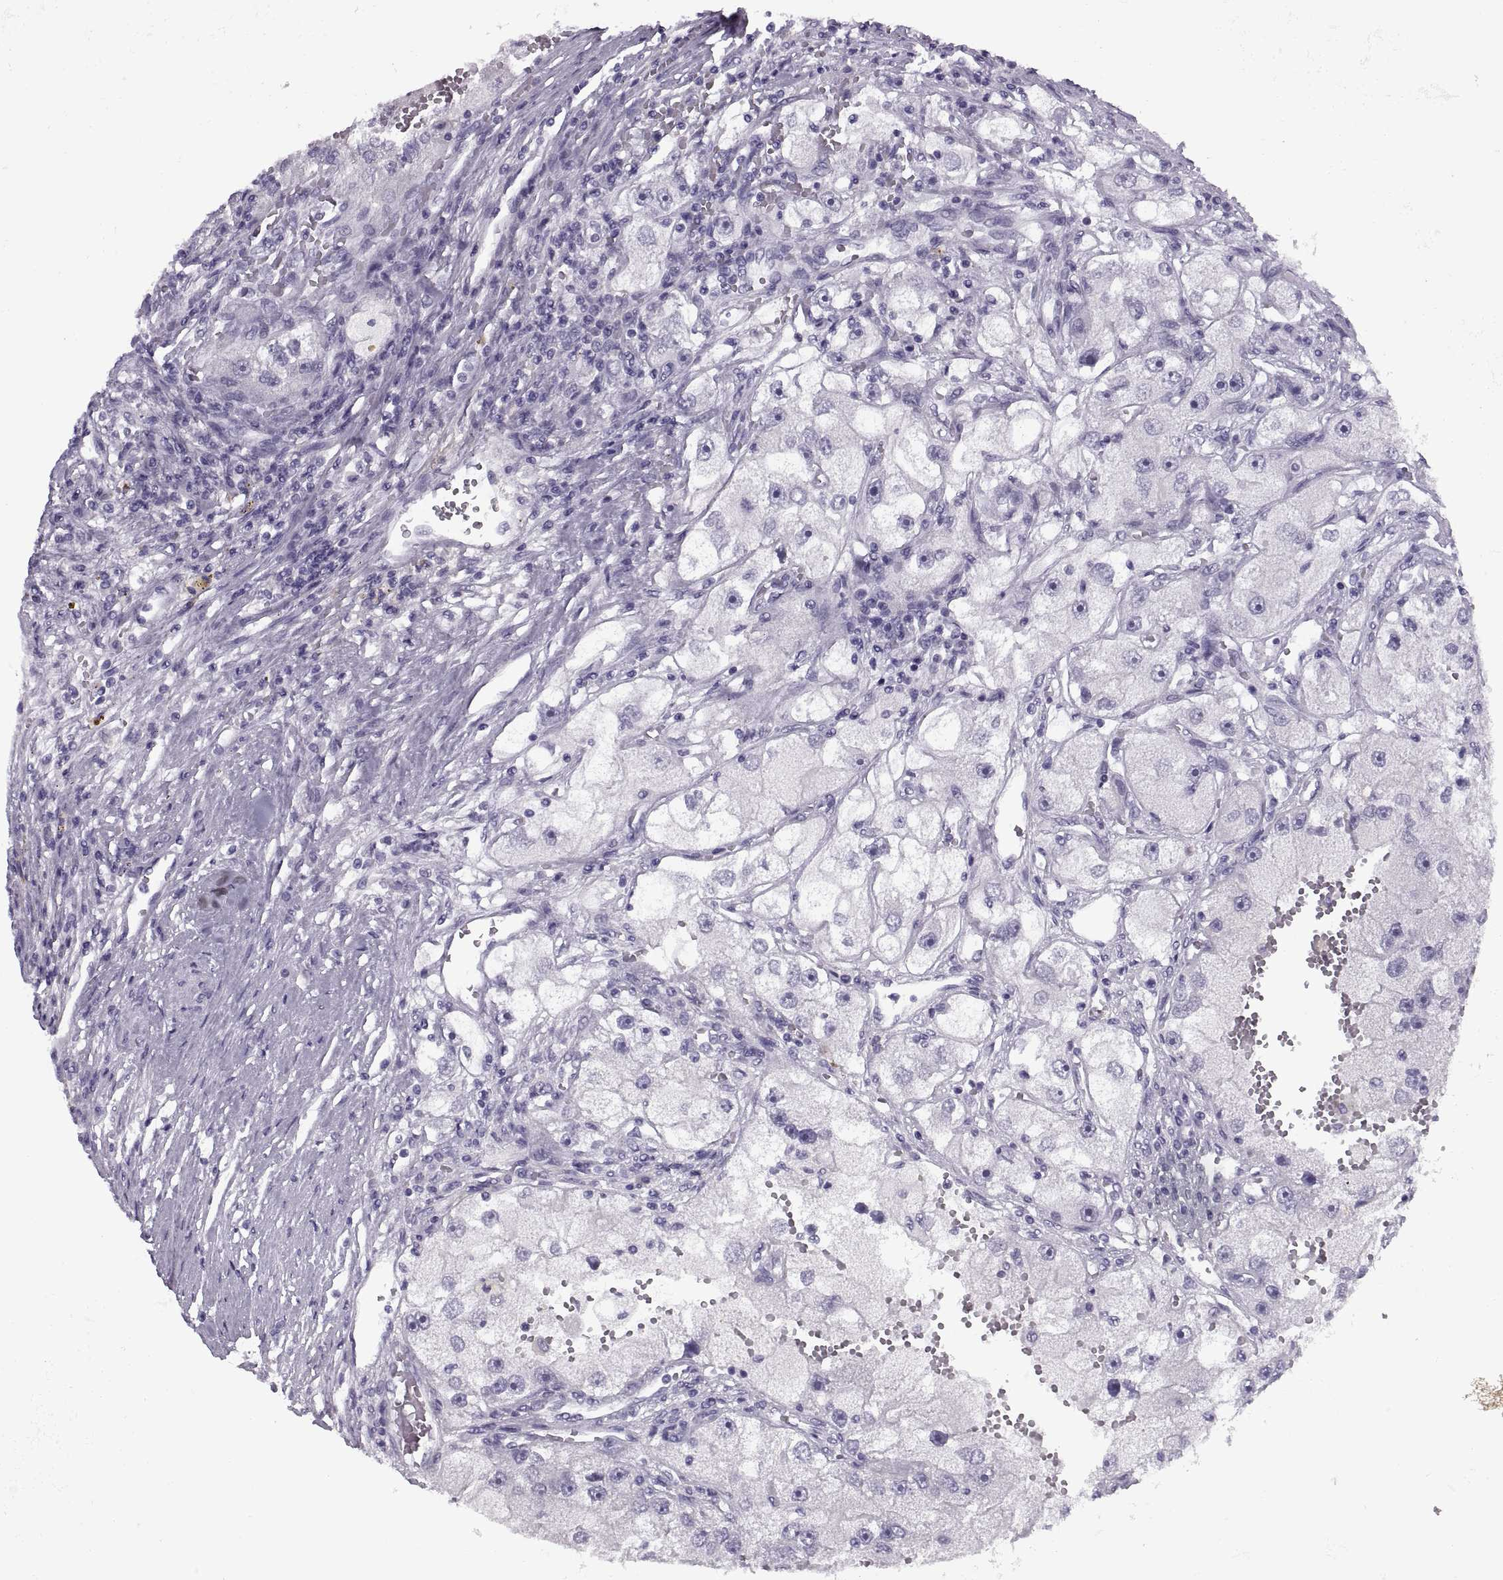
{"staining": {"intensity": "negative", "quantity": "none", "location": "none"}, "tissue": "renal cancer", "cell_type": "Tumor cells", "image_type": "cancer", "snomed": [{"axis": "morphology", "description": "Adenocarcinoma, NOS"}, {"axis": "topography", "description": "Kidney"}], "caption": "Immunohistochemical staining of human renal cancer (adenocarcinoma) shows no significant staining in tumor cells. The staining was performed using DAB (3,3'-diaminobenzidine) to visualize the protein expression in brown, while the nuclei were stained in blue with hematoxylin (Magnification: 20x).", "gene": "SYNGR4", "patient": {"sex": "male", "age": 63}}